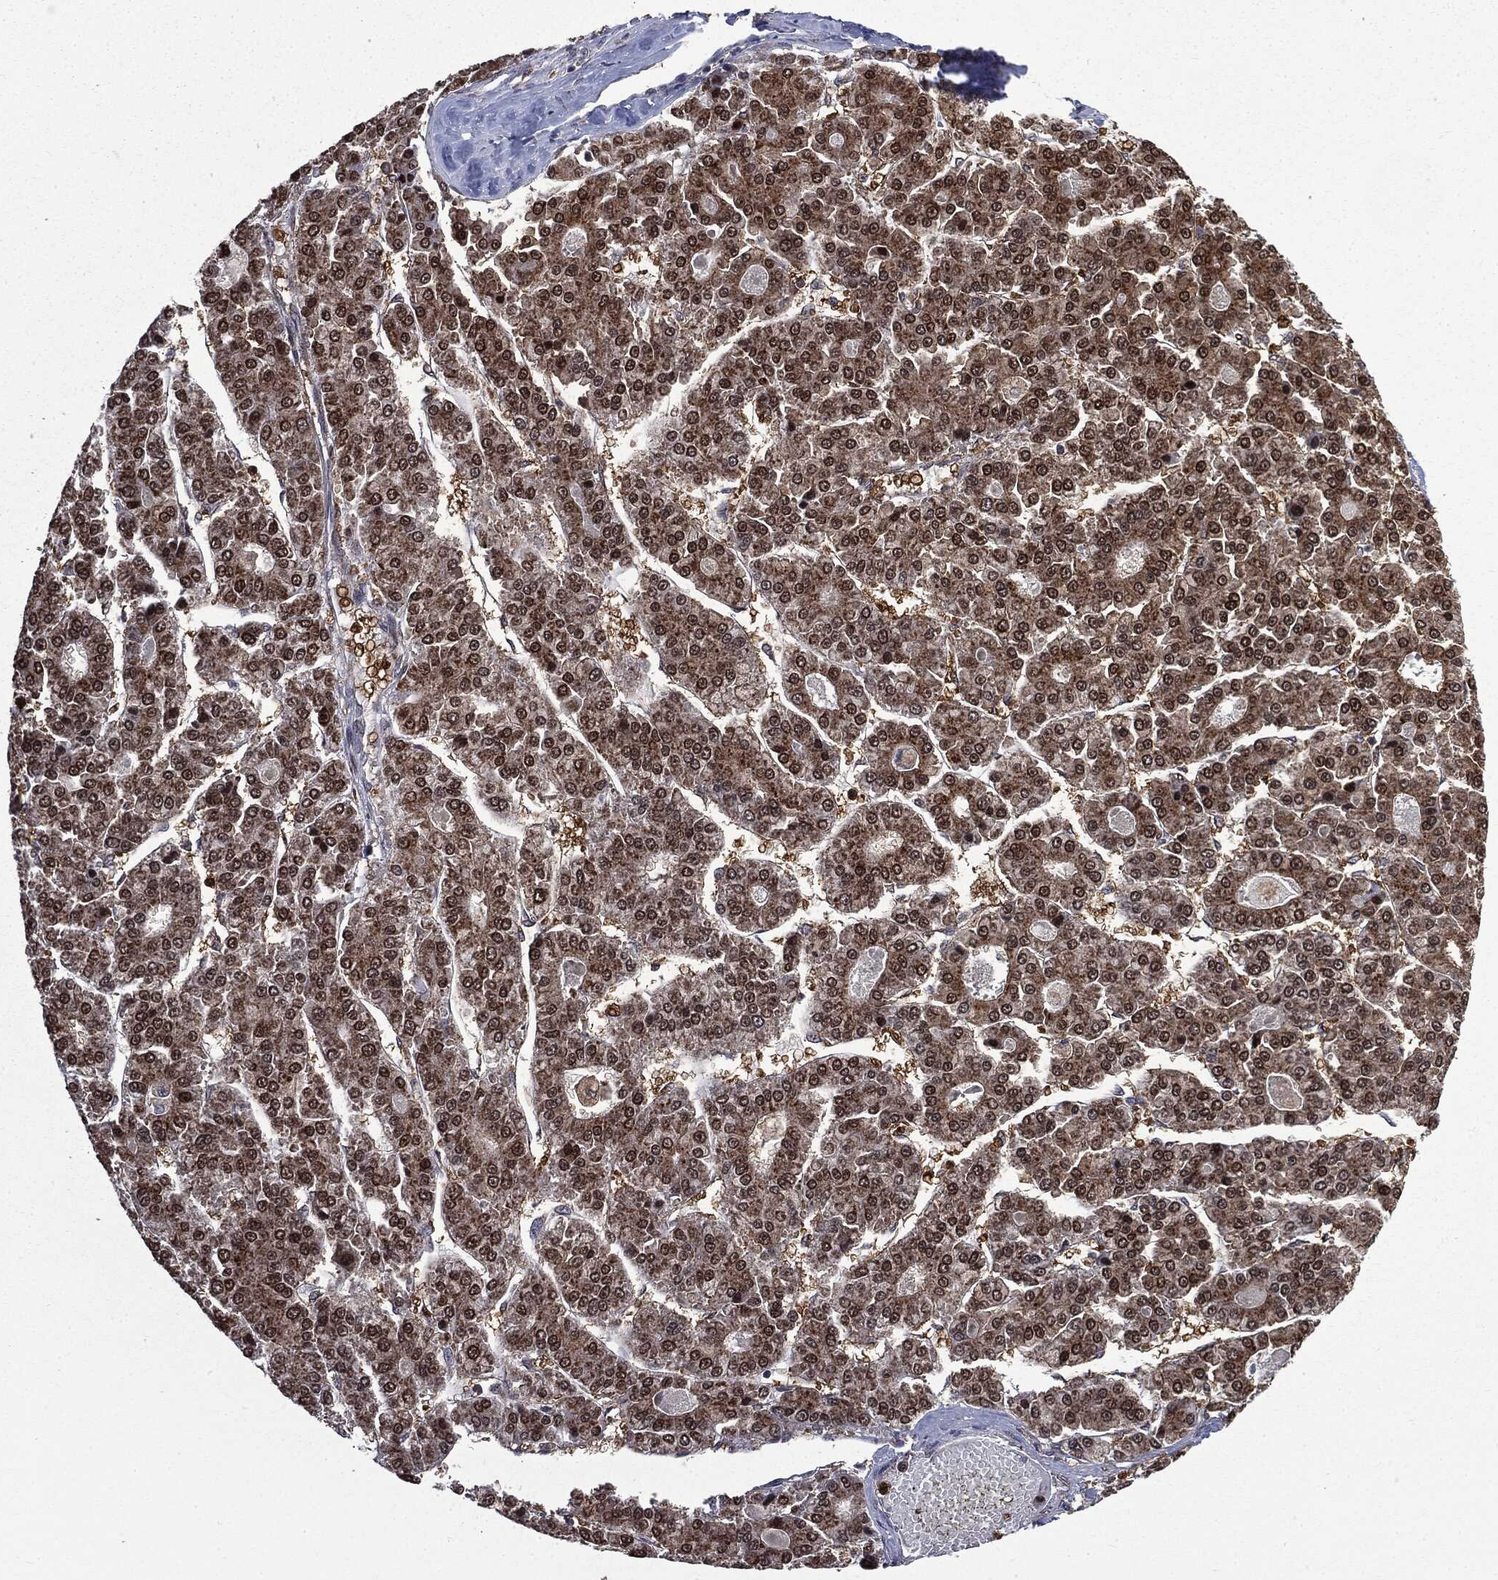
{"staining": {"intensity": "moderate", "quantity": ">75%", "location": "cytoplasmic/membranous,nuclear"}, "tissue": "liver cancer", "cell_type": "Tumor cells", "image_type": "cancer", "snomed": [{"axis": "morphology", "description": "Carcinoma, Hepatocellular, NOS"}, {"axis": "topography", "description": "Liver"}], "caption": "Liver hepatocellular carcinoma was stained to show a protein in brown. There is medium levels of moderate cytoplasmic/membranous and nuclear positivity in approximately >75% of tumor cells.", "gene": "GPI", "patient": {"sex": "male", "age": 70}}